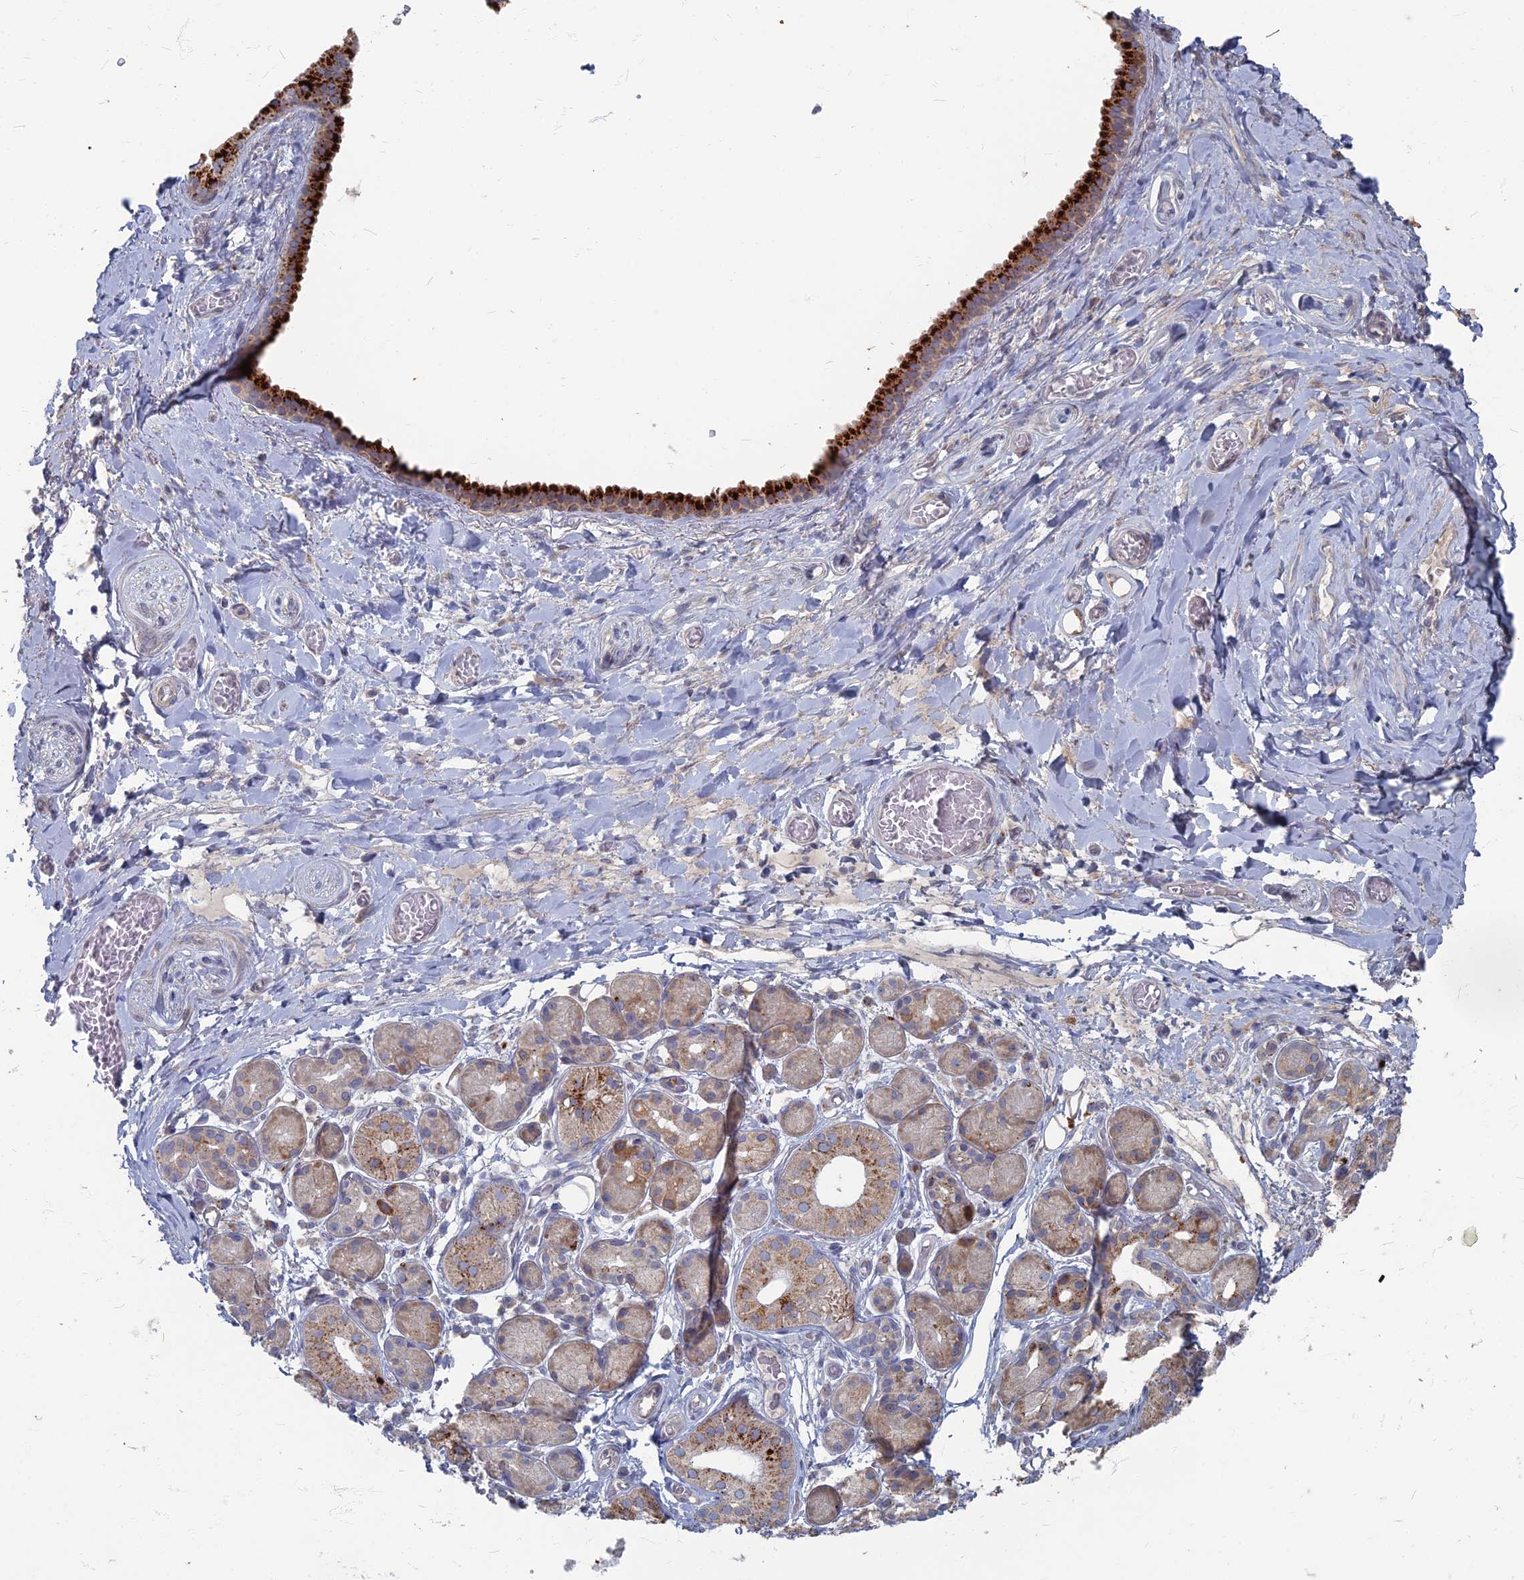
{"staining": {"intensity": "negative", "quantity": "none", "location": "none"}, "tissue": "adipose tissue", "cell_type": "Adipocytes", "image_type": "normal", "snomed": [{"axis": "morphology", "description": "Normal tissue, NOS"}, {"axis": "topography", "description": "Salivary gland"}, {"axis": "topography", "description": "Peripheral nerve tissue"}], "caption": "Immunohistochemistry (IHC) of benign human adipose tissue displays no staining in adipocytes.", "gene": "TMEM128", "patient": {"sex": "male", "age": 62}}